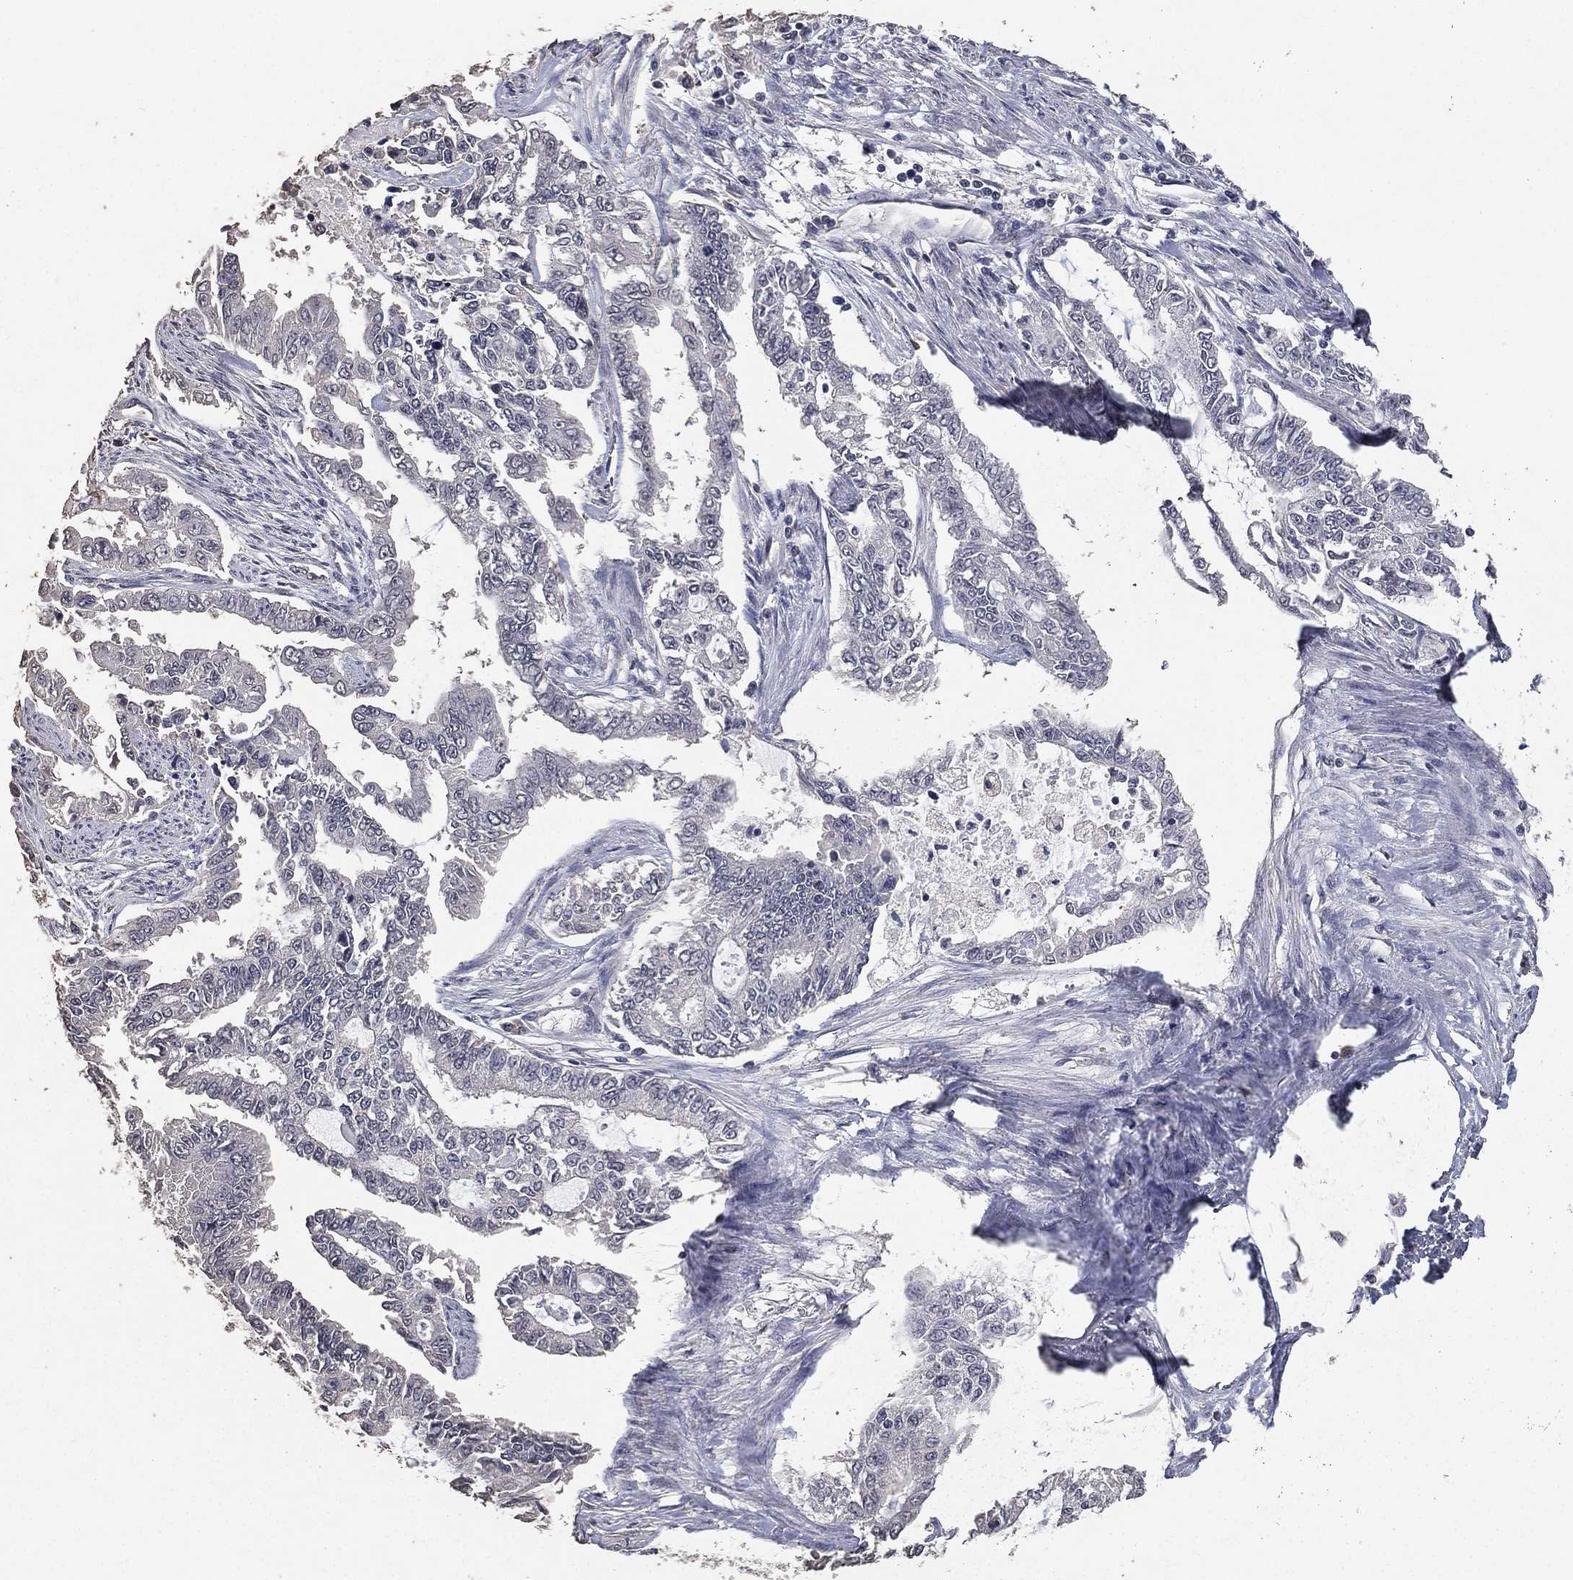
{"staining": {"intensity": "negative", "quantity": "none", "location": "none"}, "tissue": "endometrial cancer", "cell_type": "Tumor cells", "image_type": "cancer", "snomed": [{"axis": "morphology", "description": "Adenocarcinoma, NOS"}, {"axis": "topography", "description": "Uterus"}], "caption": "Endometrial cancer was stained to show a protein in brown. There is no significant staining in tumor cells. Nuclei are stained in blue.", "gene": "DSG1", "patient": {"sex": "female", "age": 59}}